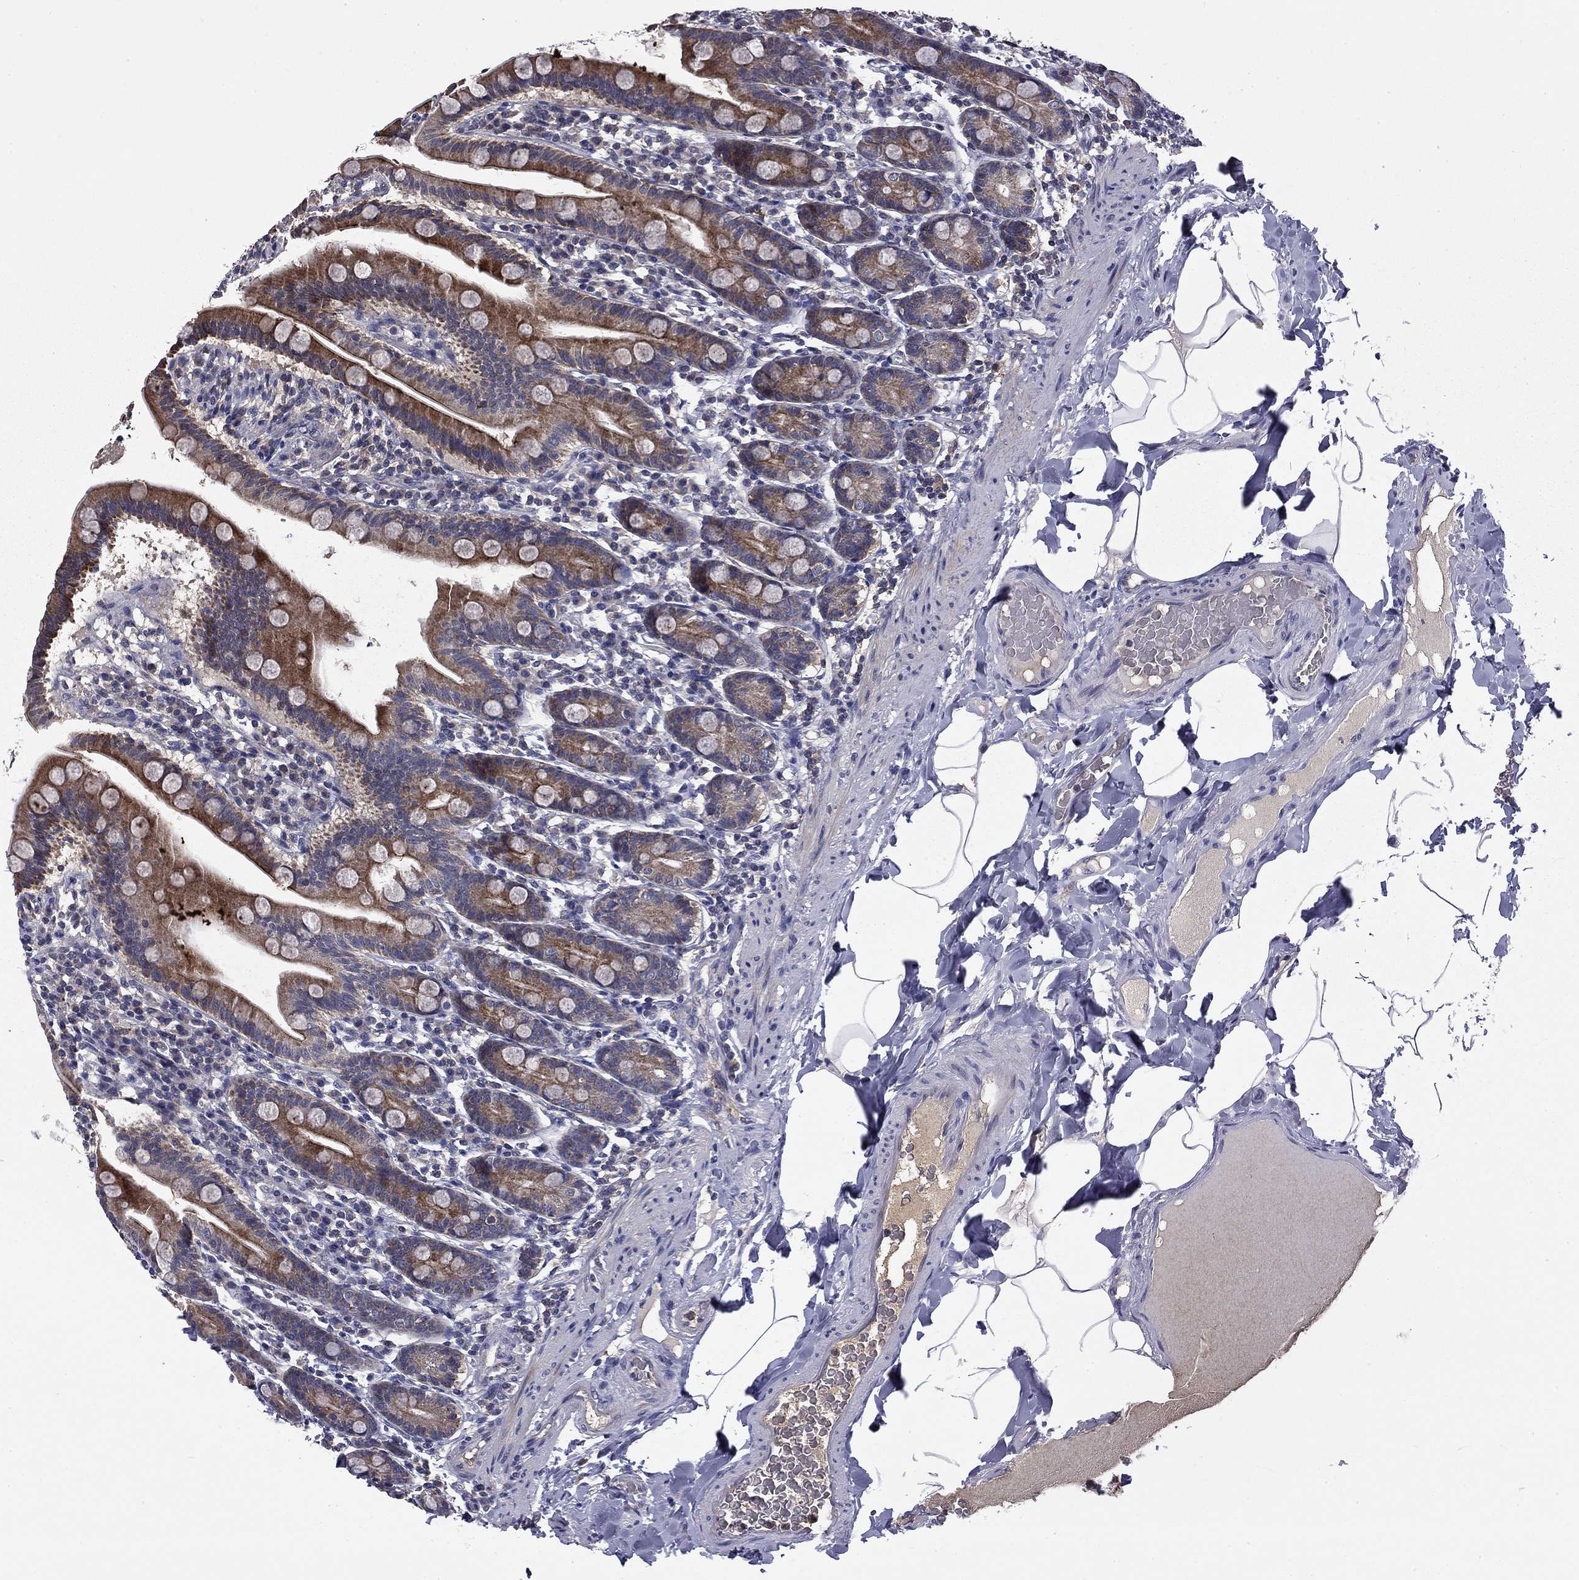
{"staining": {"intensity": "strong", "quantity": "25%-75%", "location": "cytoplasmic/membranous"}, "tissue": "small intestine", "cell_type": "Glandular cells", "image_type": "normal", "snomed": [{"axis": "morphology", "description": "Normal tissue, NOS"}, {"axis": "topography", "description": "Small intestine"}], "caption": "Immunohistochemical staining of unremarkable human small intestine reveals 25%-75% levels of strong cytoplasmic/membranous protein expression in approximately 25%-75% of glandular cells. (brown staining indicates protein expression, while blue staining denotes nuclei).", "gene": "CEACAM7", "patient": {"sex": "male", "age": 66}}